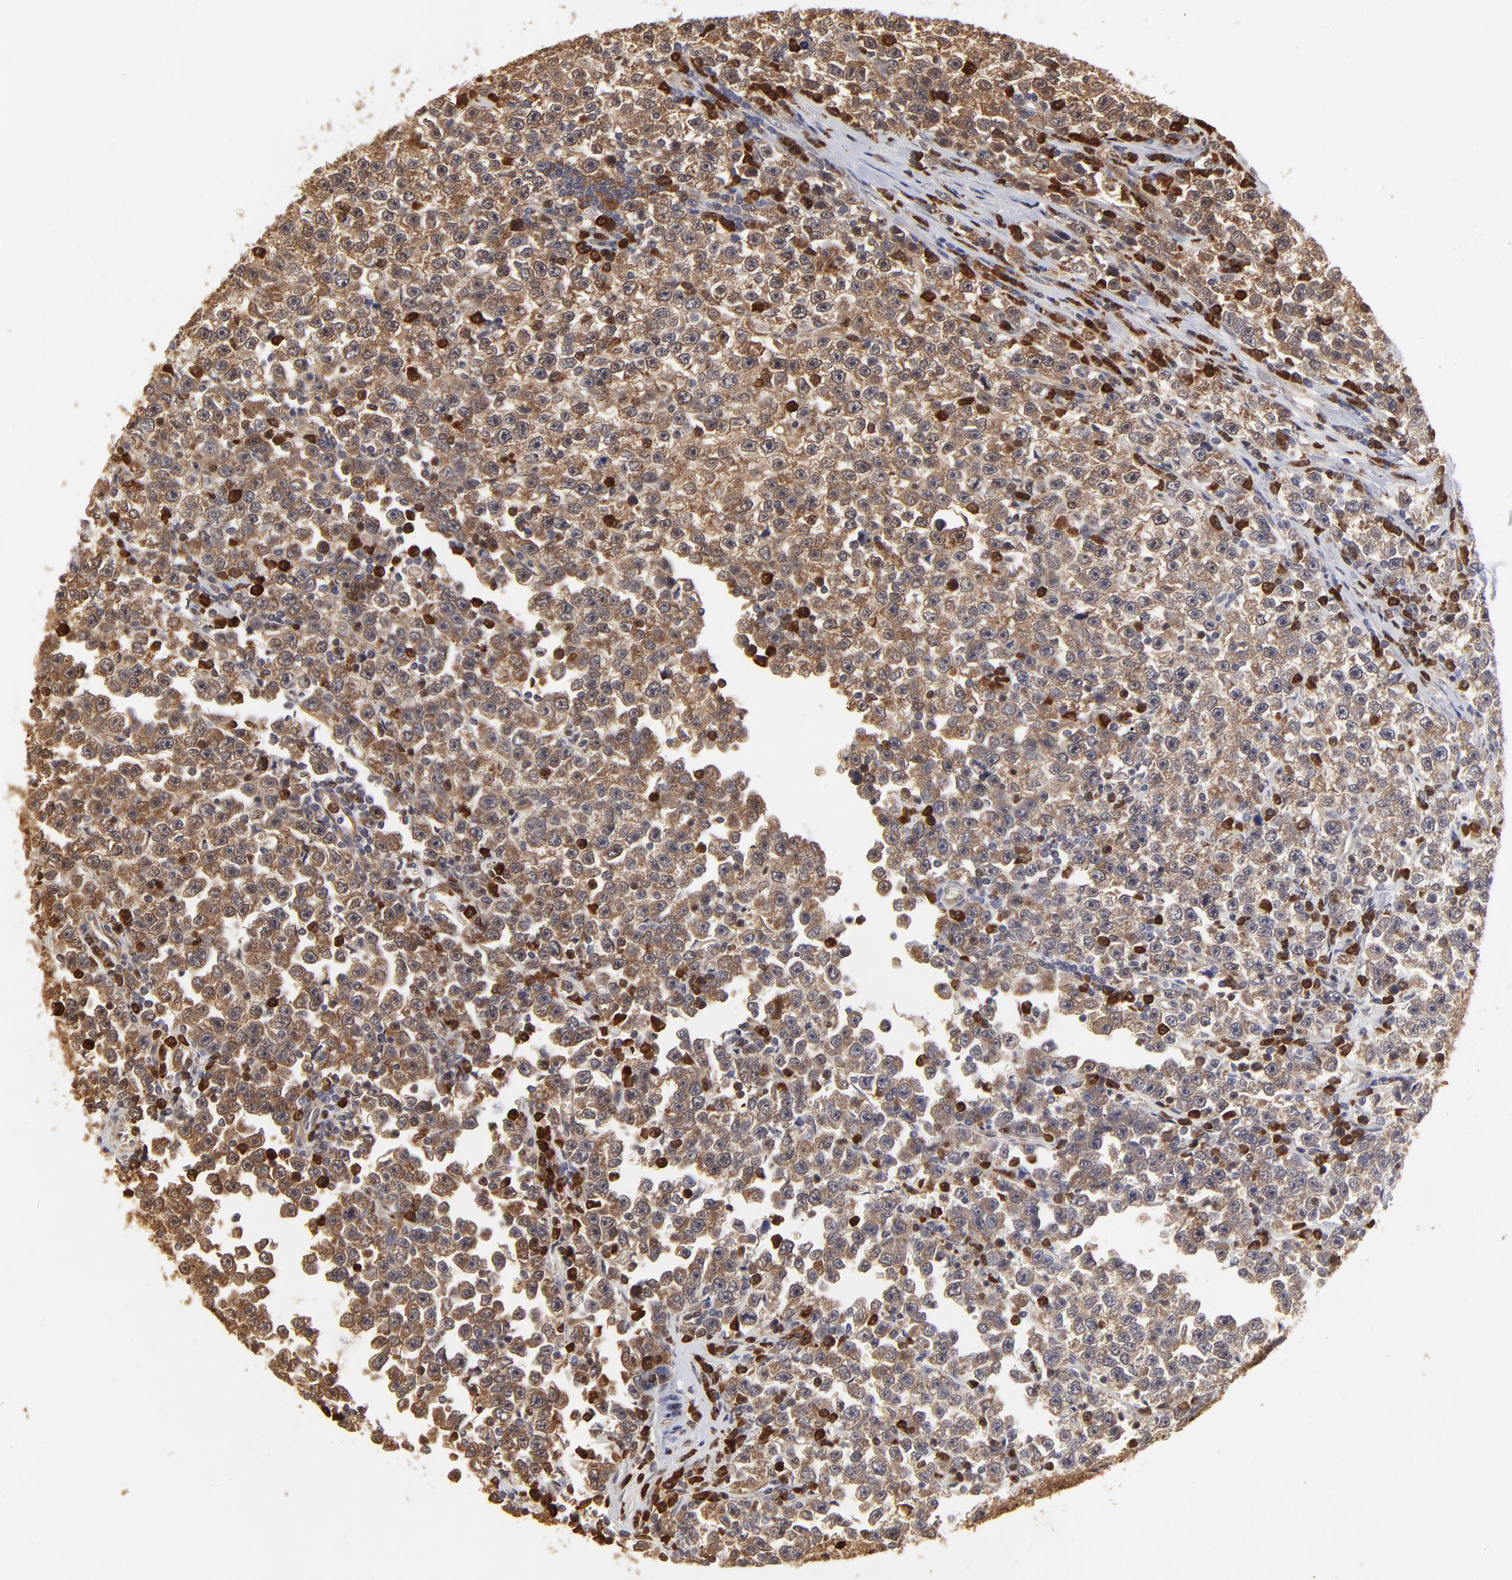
{"staining": {"intensity": "weak", "quantity": ">75%", "location": "cytoplasmic/membranous"}, "tissue": "testis cancer", "cell_type": "Tumor cells", "image_type": "cancer", "snomed": [{"axis": "morphology", "description": "Seminoma, NOS"}, {"axis": "topography", "description": "Testis"}], "caption": "Protein expression by immunohistochemistry exhibits weak cytoplasmic/membranous expression in about >75% of tumor cells in testis cancer.", "gene": "CASP3", "patient": {"sex": "male", "age": 43}}